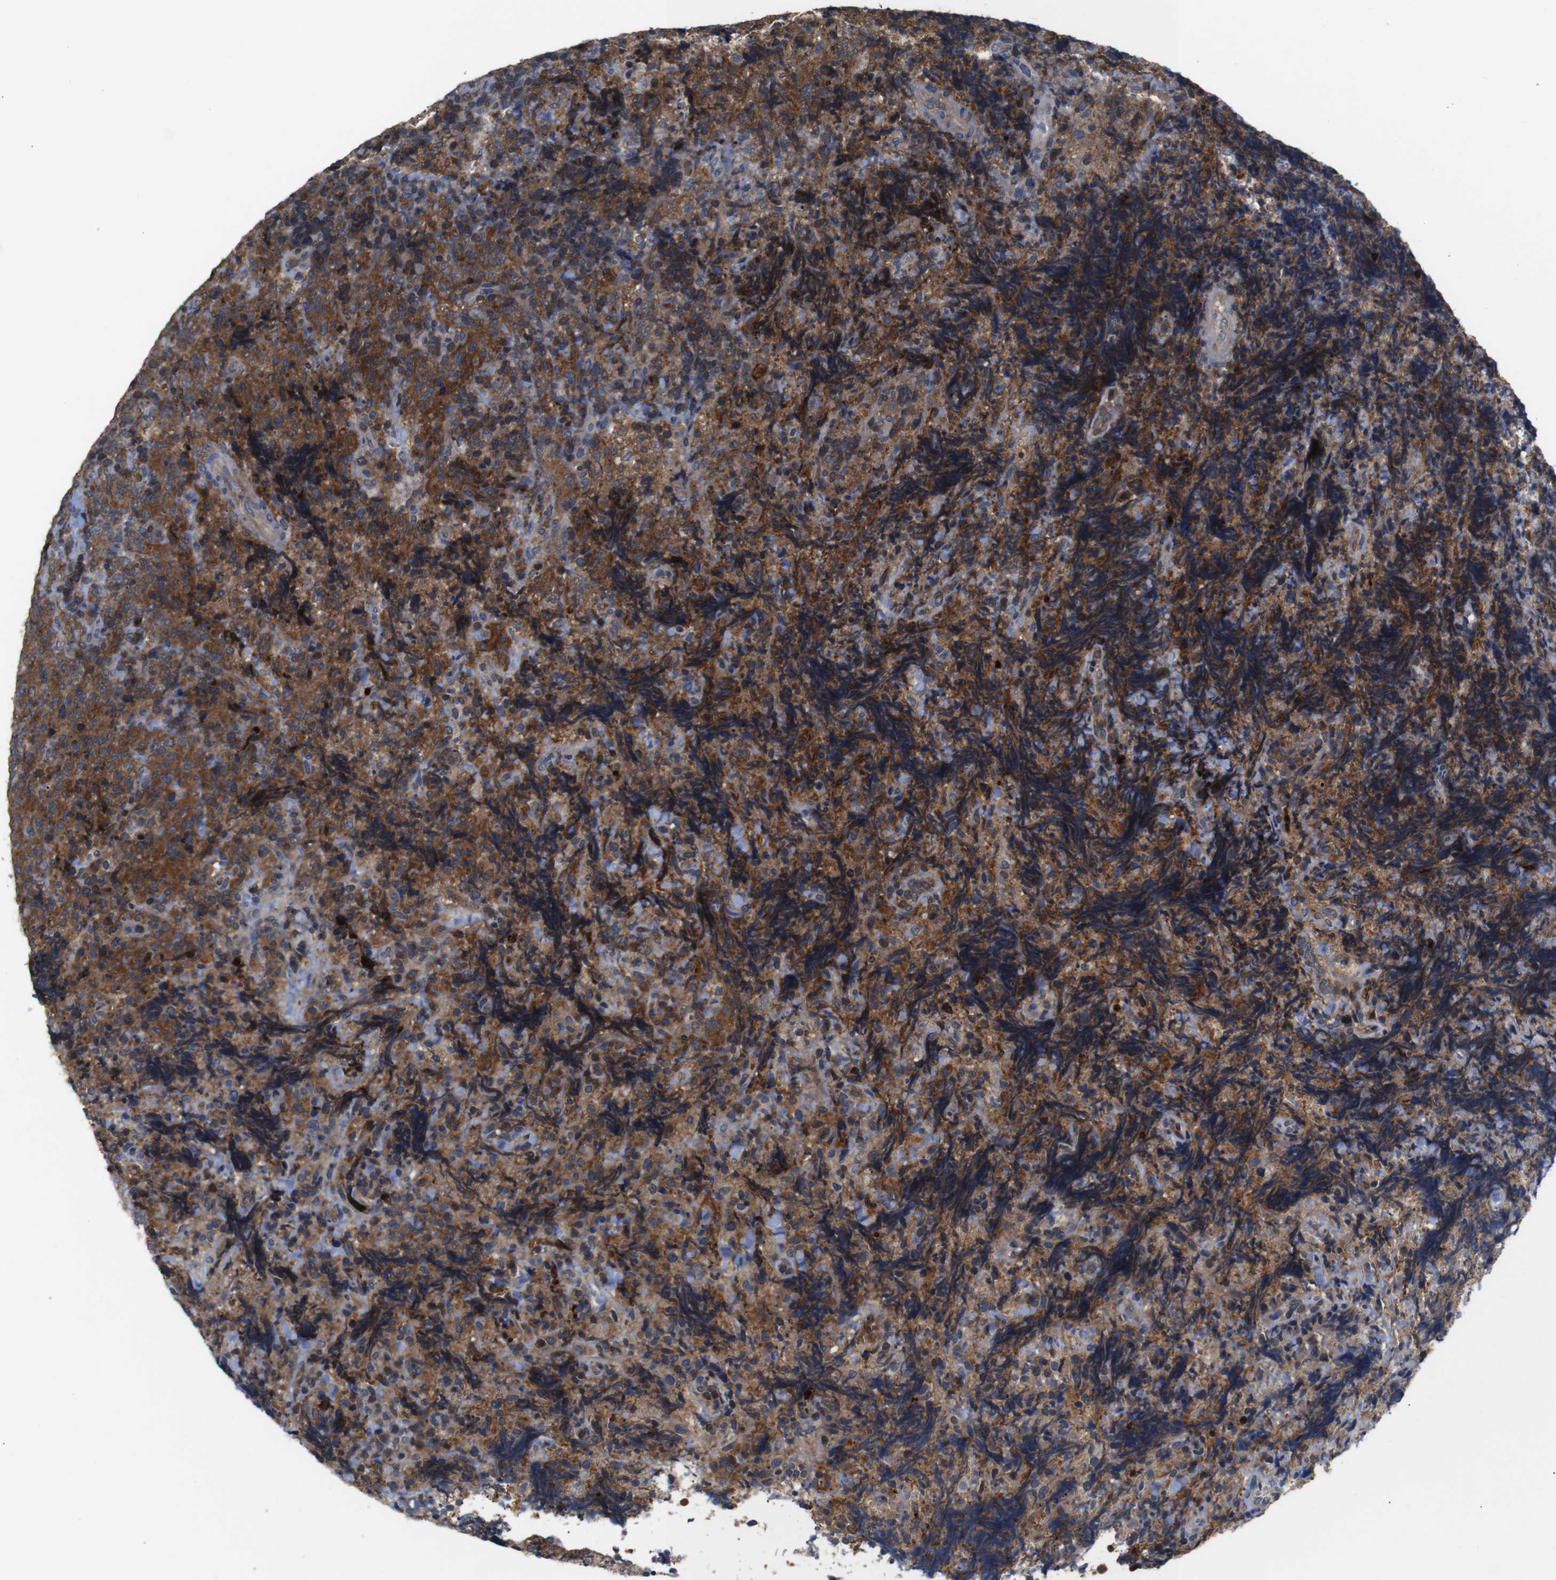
{"staining": {"intensity": "moderate", "quantity": ">75%", "location": "cytoplasmic/membranous"}, "tissue": "lymphoma", "cell_type": "Tumor cells", "image_type": "cancer", "snomed": [{"axis": "morphology", "description": "Malignant lymphoma, non-Hodgkin's type, High grade"}, {"axis": "topography", "description": "Tonsil"}], "caption": "High-power microscopy captured an IHC micrograph of lymphoma, revealing moderate cytoplasmic/membranous expression in about >75% of tumor cells.", "gene": "BRWD3", "patient": {"sex": "female", "age": 36}}